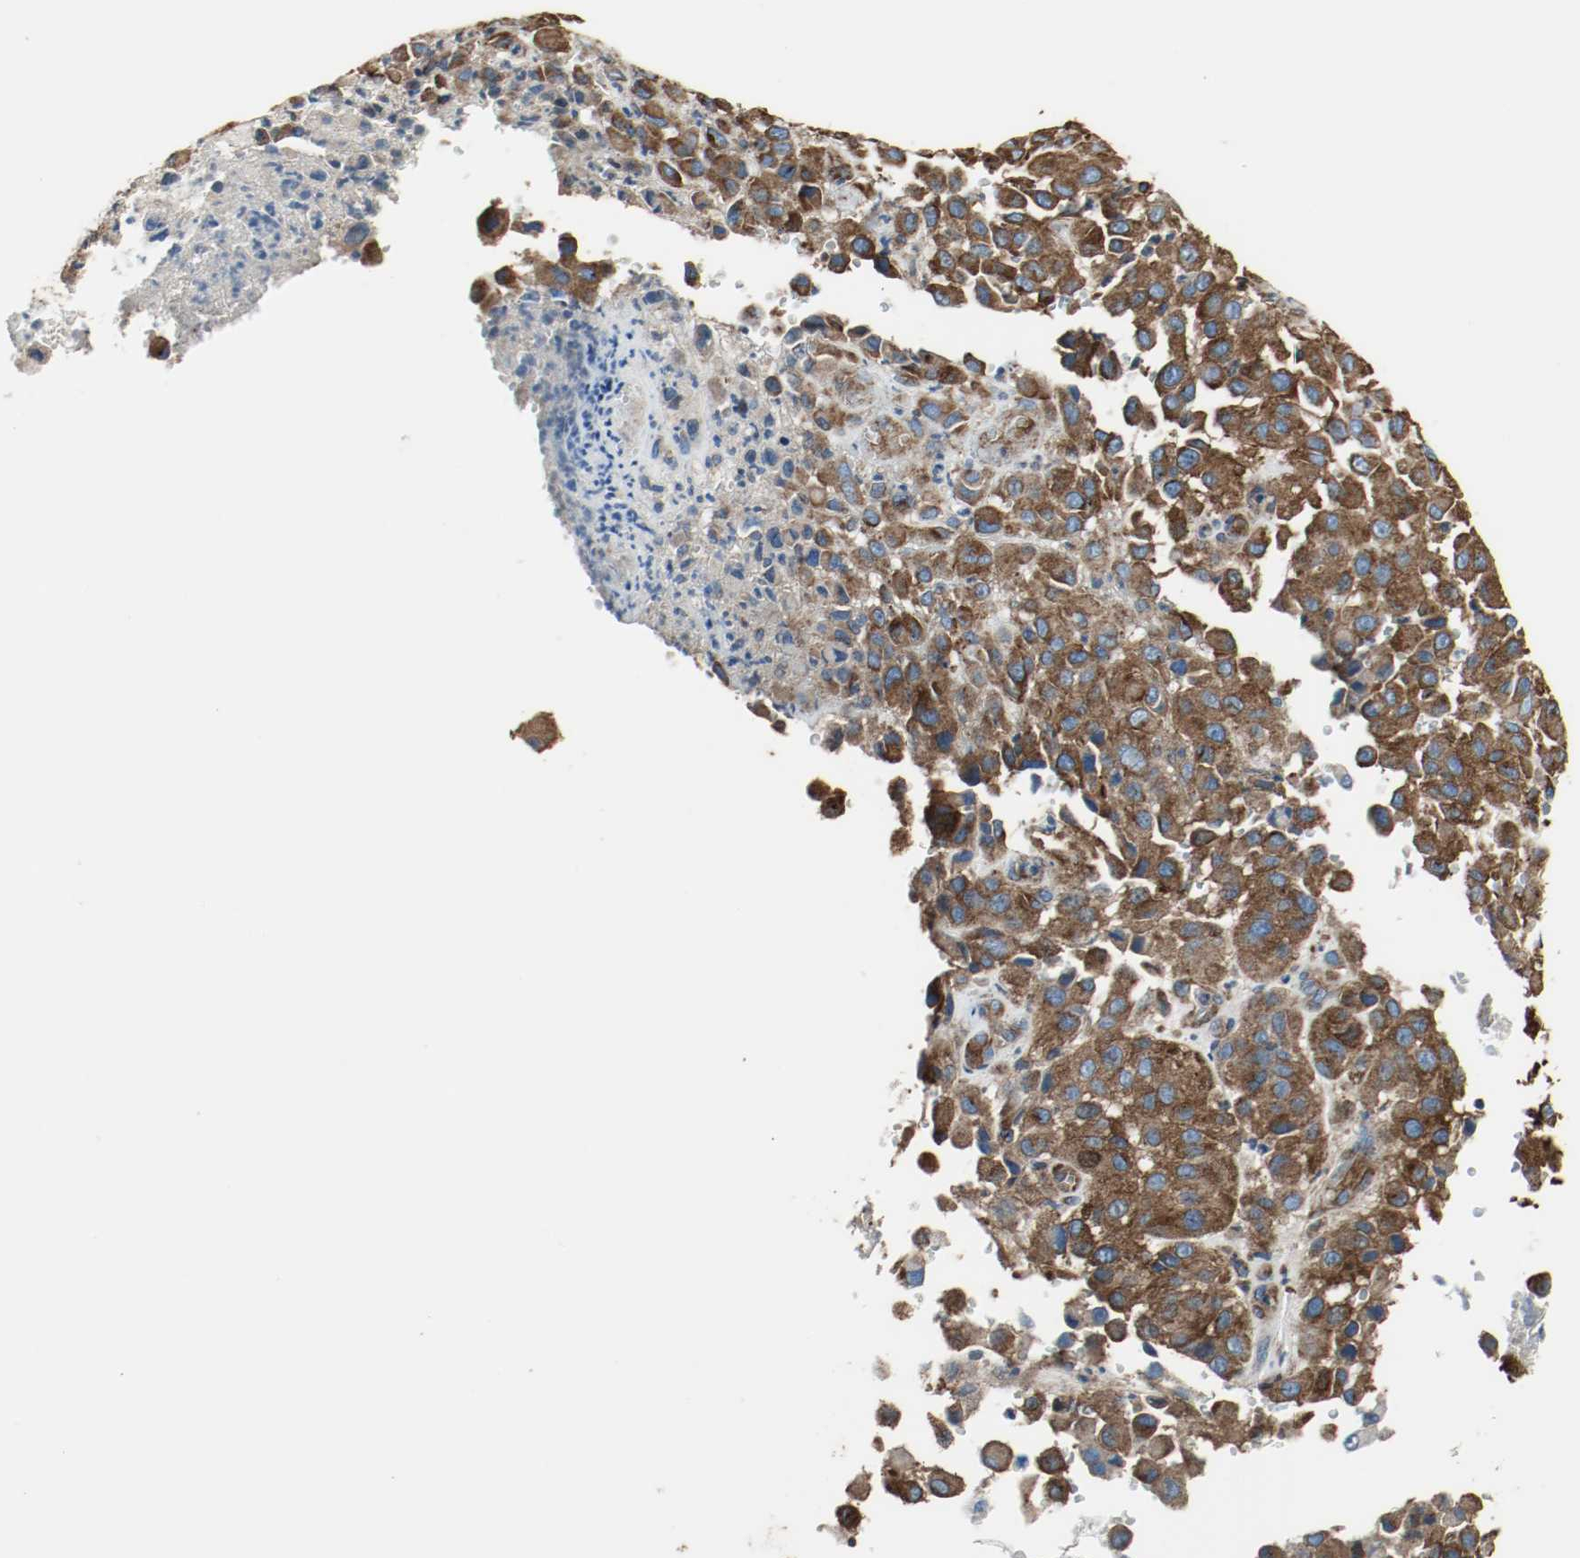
{"staining": {"intensity": "strong", "quantity": ">75%", "location": "cytoplasmic/membranous"}, "tissue": "melanoma", "cell_type": "Tumor cells", "image_type": "cancer", "snomed": [{"axis": "morphology", "description": "Malignant melanoma, NOS"}, {"axis": "topography", "description": "Skin"}], "caption": "Brown immunohistochemical staining in human melanoma demonstrates strong cytoplasmic/membranous staining in about >75% of tumor cells.", "gene": "TUBA3D", "patient": {"sex": "female", "age": 21}}